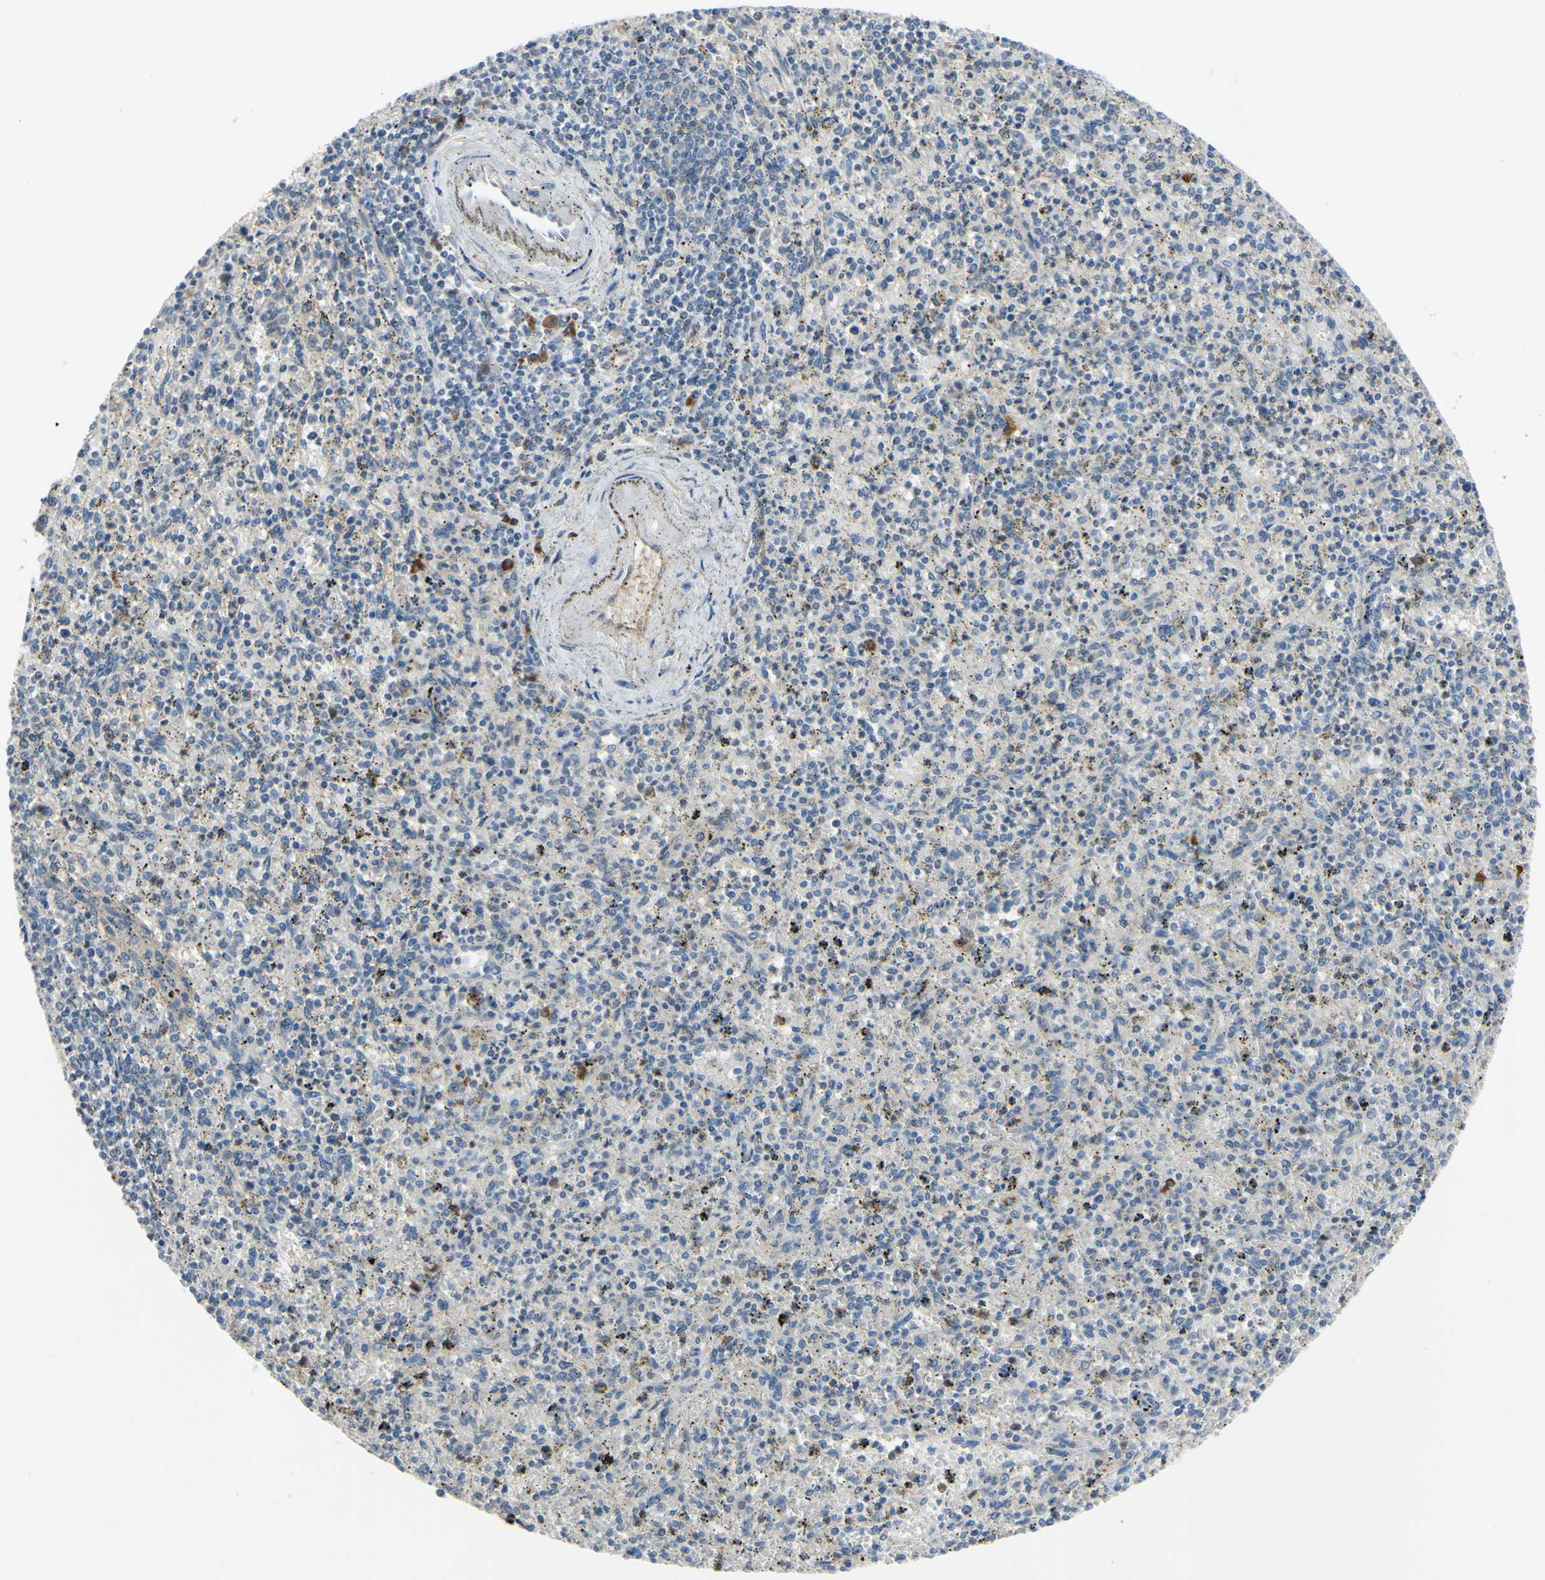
{"staining": {"intensity": "negative", "quantity": "none", "location": "none"}, "tissue": "spleen", "cell_type": "Cells in red pulp", "image_type": "normal", "snomed": [{"axis": "morphology", "description": "Normal tissue, NOS"}, {"axis": "topography", "description": "Spleen"}], "caption": "Protein analysis of unremarkable spleen demonstrates no significant positivity in cells in red pulp.", "gene": "LHX9", "patient": {"sex": "male", "age": 72}}